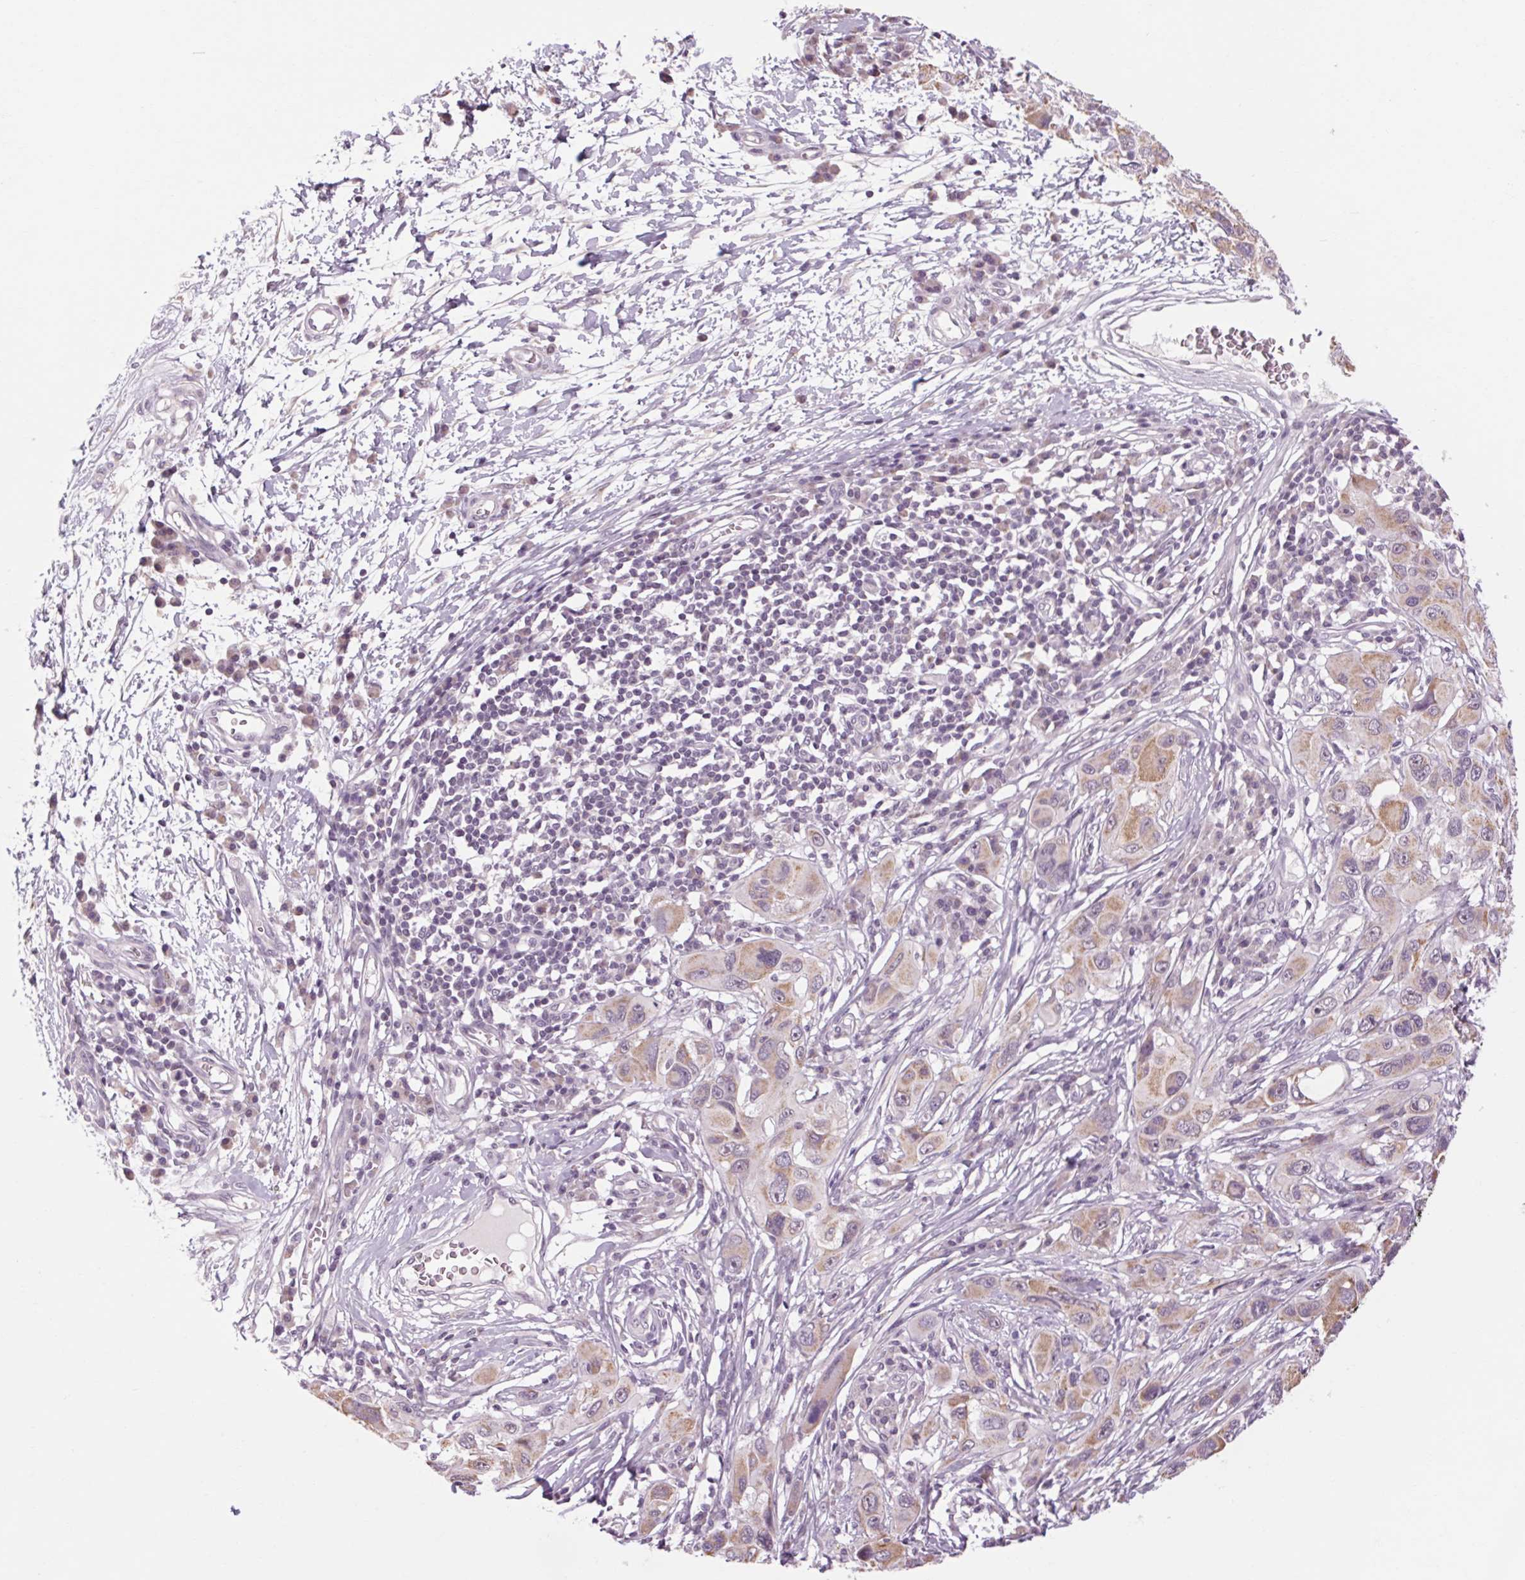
{"staining": {"intensity": "weak", "quantity": "25%-75%", "location": "cytoplasmic/membranous"}, "tissue": "melanoma", "cell_type": "Tumor cells", "image_type": "cancer", "snomed": [{"axis": "morphology", "description": "Malignant melanoma, NOS"}, {"axis": "topography", "description": "Skin"}], "caption": "Weak cytoplasmic/membranous positivity for a protein is present in approximately 25%-75% of tumor cells of melanoma using immunohistochemistry.", "gene": "KLHL40", "patient": {"sex": "male", "age": 53}}